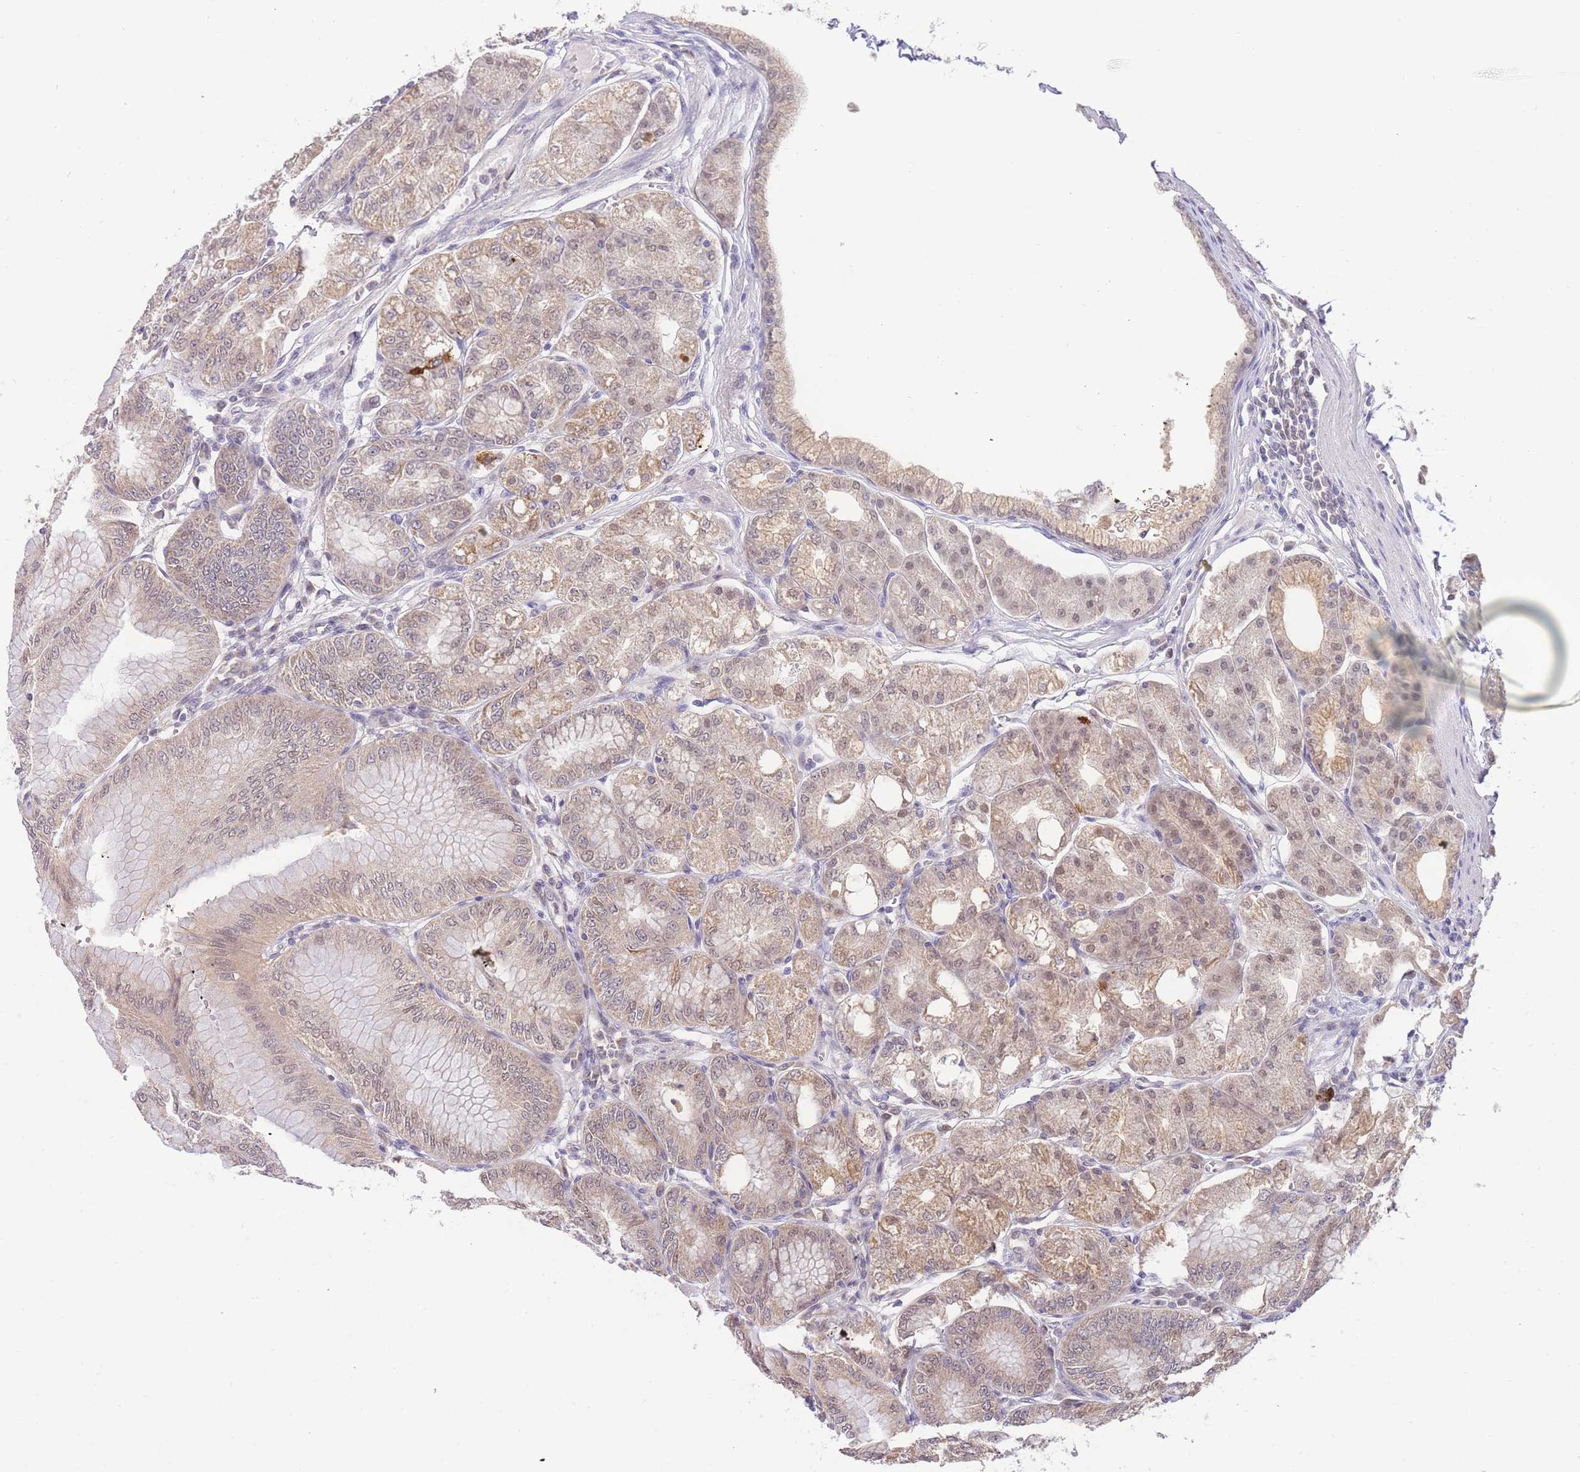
{"staining": {"intensity": "moderate", "quantity": ">75%", "location": "cytoplasmic/membranous,nuclear"}, "tissue": "stomach", "cell_type": "Glandular cells", "image_type": "normal", "snomed": [{"axis": "morphology", "description": "Normal tissue, NOS"}, {"axis": "topography", "description": "Stomach, lower"}], "caption": "IHC (DAB (3,3'-diaminobenzidine)) staining of unremarkable stomach exhibits moderate cytoplasmic/membranous,nuclear protein staining in about >75% of glandular cells. The staining was performed using DAB, with brown indicating positive protein expression. Nuclei are stained blue with hematoxylin.", "gene": "PUS10", "patient": {"sex": "male", "age": 71}}